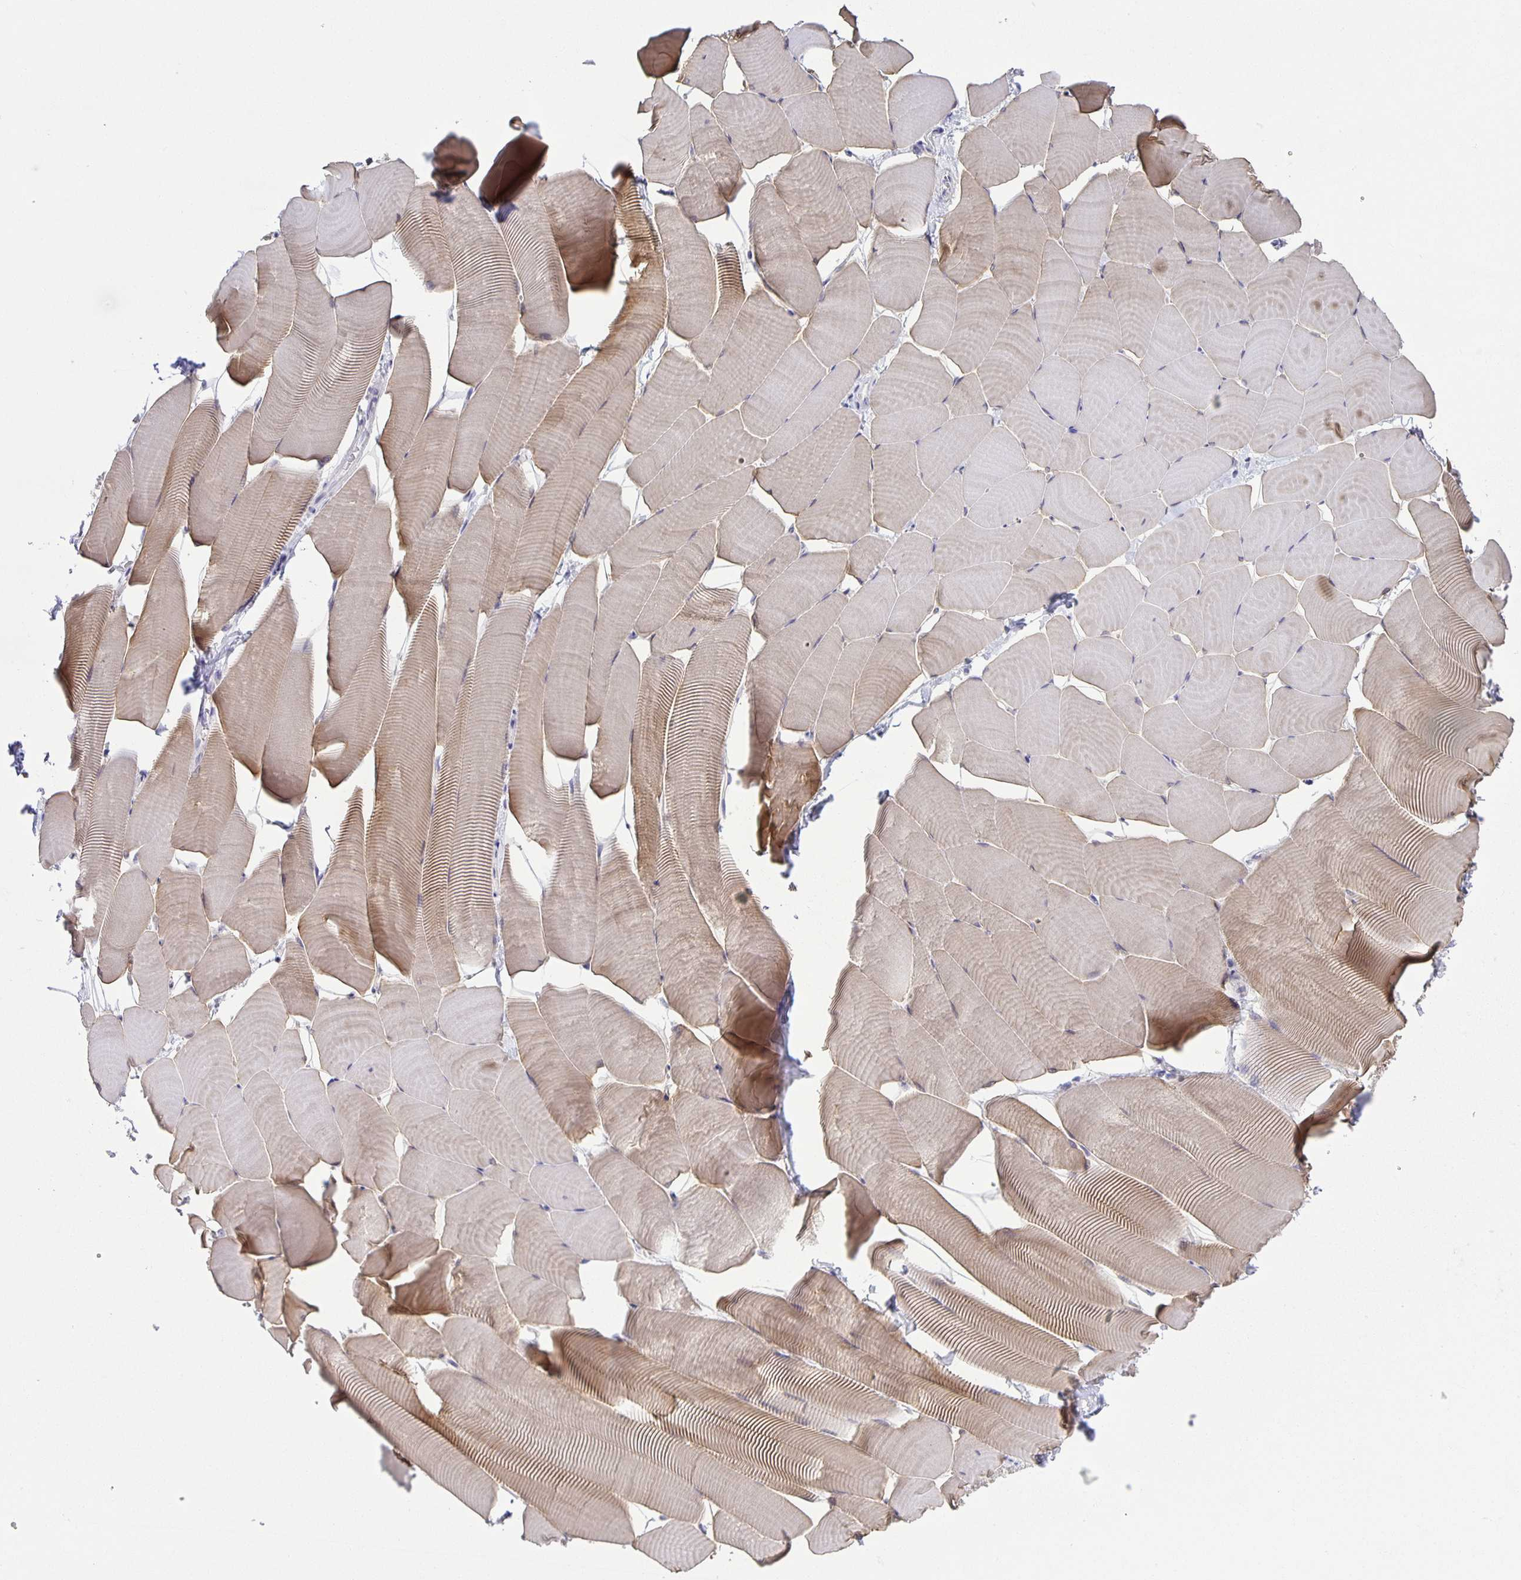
{"staining": {"intensity": "strong", "quantity": "<25%", "location": "cytoplasmic/membranous"}, "tissue": "skeletal muscle", "cell_type": "Myocytes", "image_type": "normal", "snomed": [{"axis": "morphology", "description": "Normal tissue, NOS"}, {"axis": "topography", "description": "Skeletal muscle"}], "caption": "The micrograph demonstrates immunohistochemical staining of benign skeletal muscle. There is strong cytoplasmic/membranous staining is identified in approximately <25% of myocytes. (Stains: DAB in brown, nuclei in blue, Microscopy: brightfield microscopy at high magnification).", "gene": "PTPN3", "patient": {"sex": "male", "age": 25}}